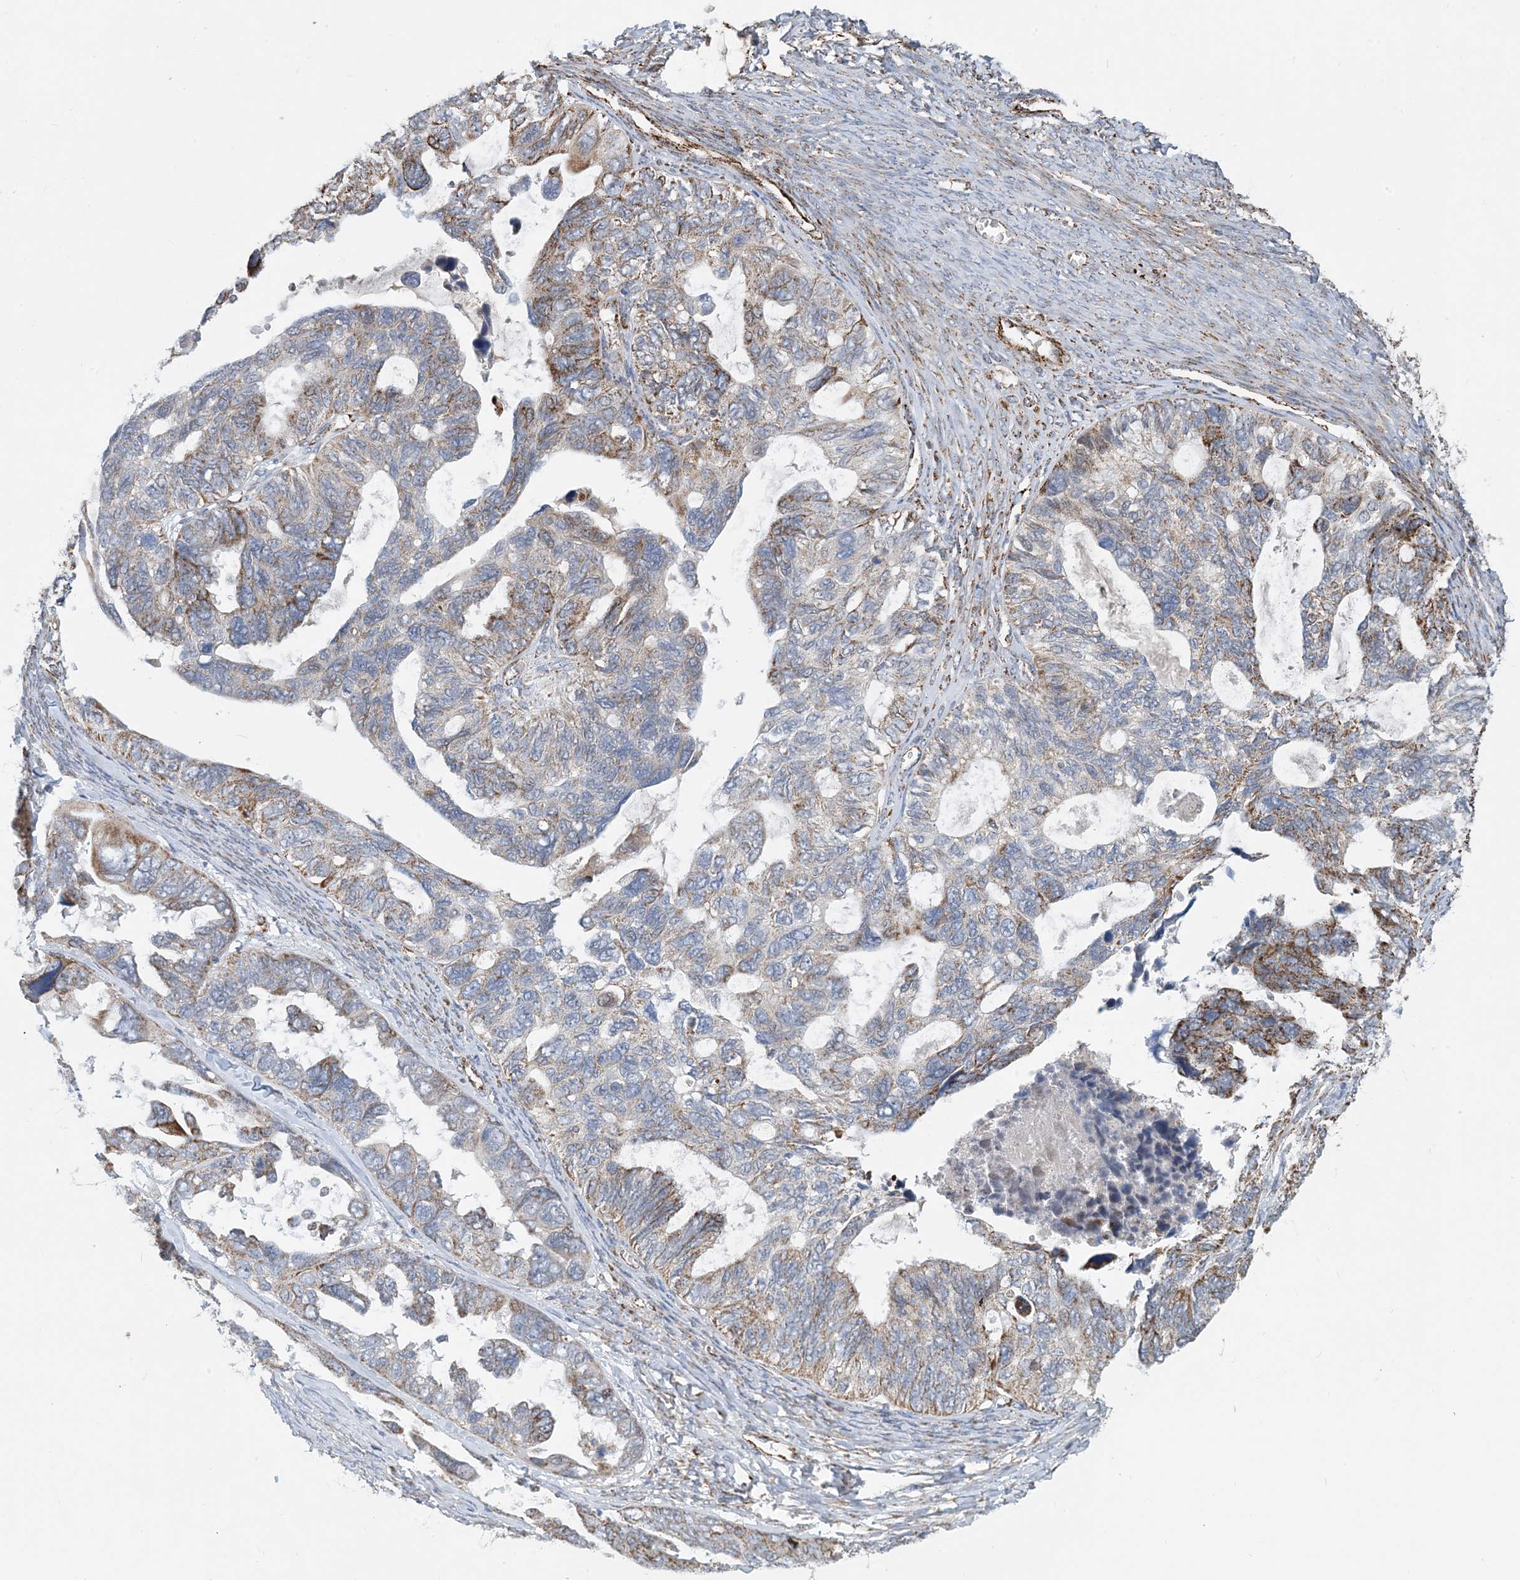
{"staining": {"intensity": "moderate", "quantity": "25%-75%", "location": "cytoplasmic/membranous"}, "tissue": "ovarian cancer", "cell_type": "Tumor cells", "image_type": "cancer", "snomed": [{"axis": "morphology", "description": "Cystadenocarcinoma, serous, NOS"}, {"axis": "topography", "description": "Ovary"}], "caption": "A photomicrograph of human ovarian cancer stained for a protein exhibits moderate cytoplasmic/membranous brown staining in tumor cells. The protein of interest is shown in brown color, while the nuclei are stained blue.", "gene": "PCDHGA1", "patient": {"sex": "female", "age": 79}}